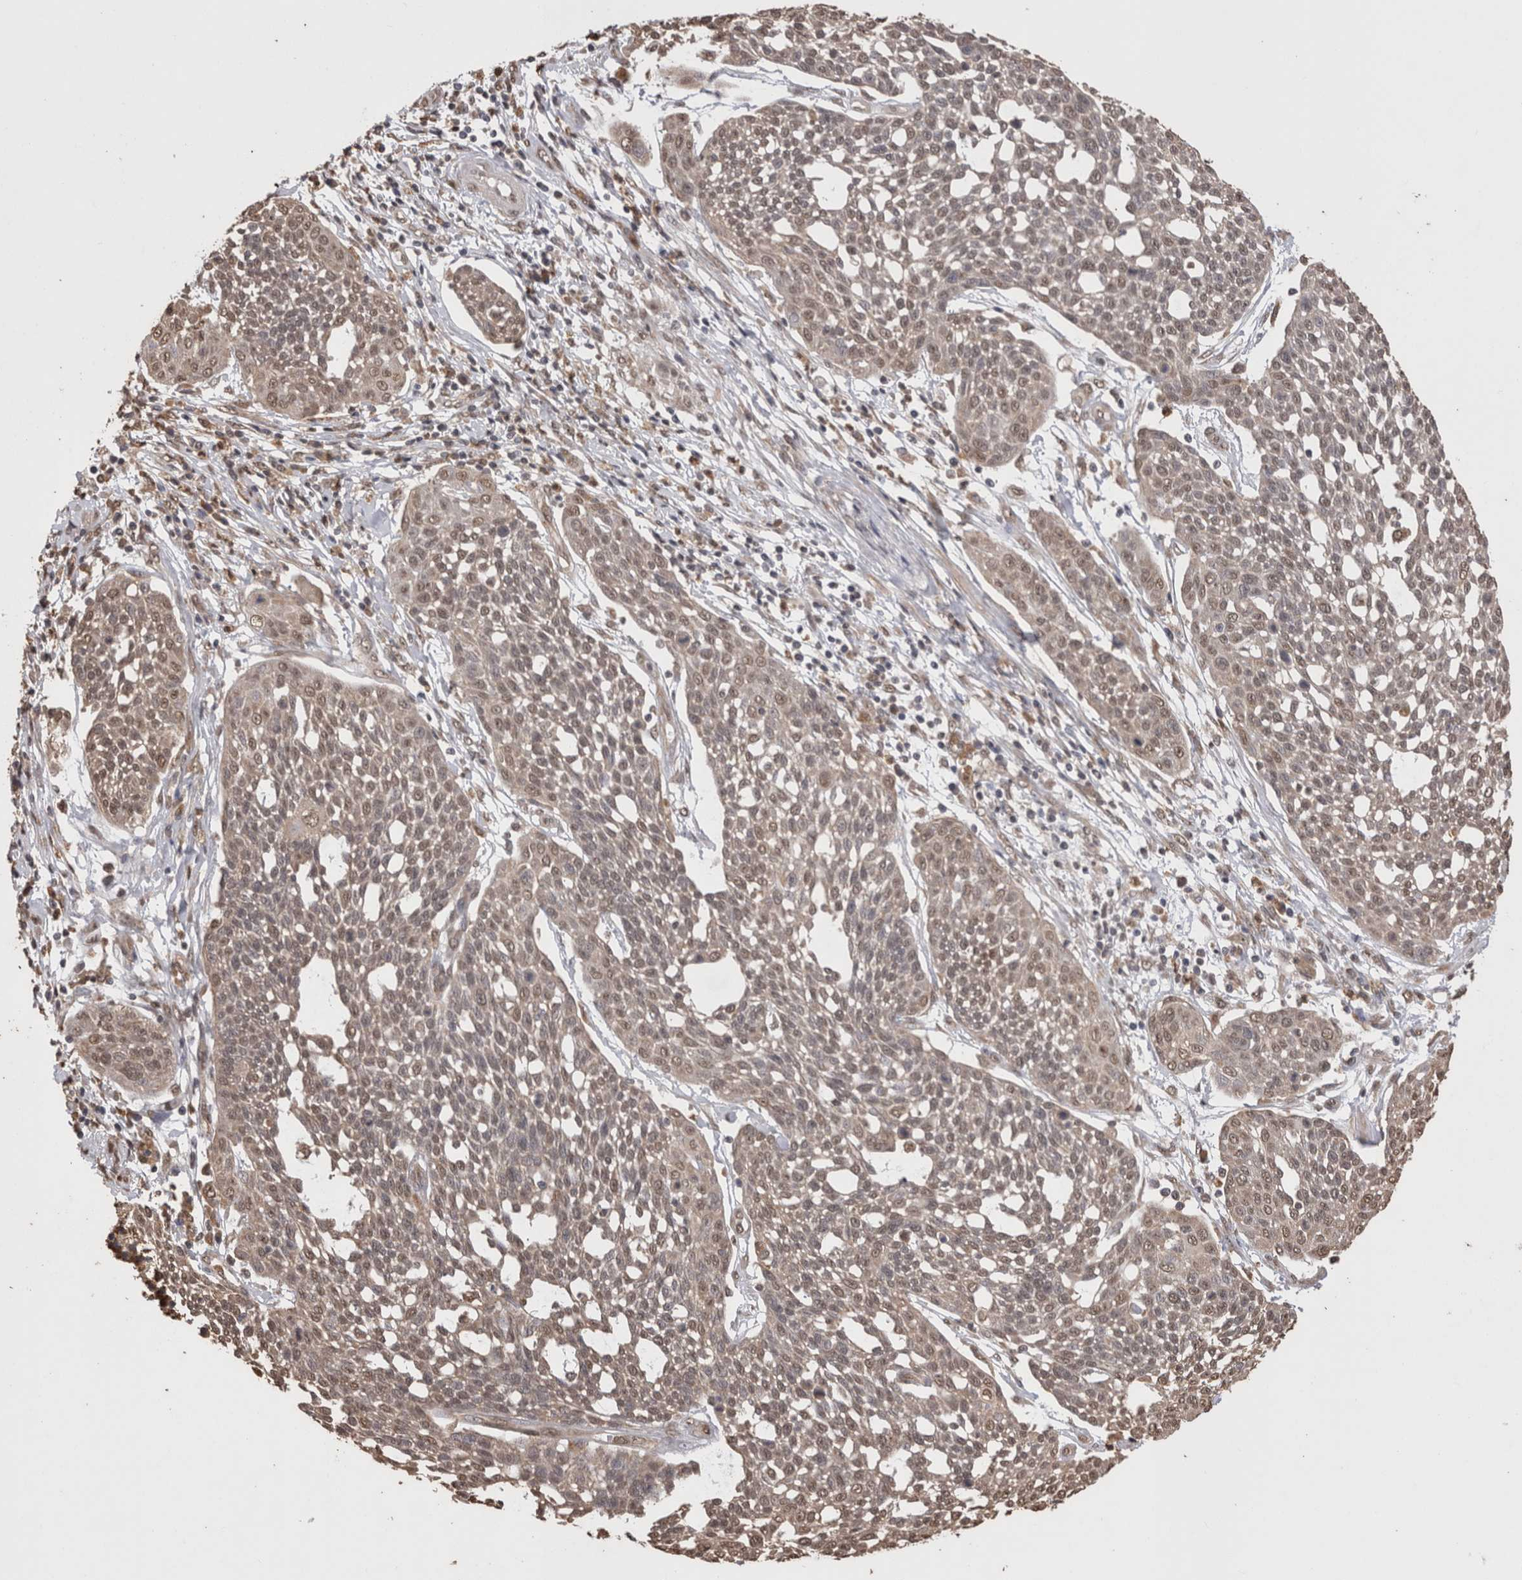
{"staining": {"intensity": "weak", "quantity": ">75%", "location": "cytoplasmic/membranous,nuclear"}, "tissue": "cervical cancer", "cell_type": "Tumor cells", "image_type": "cancer", "snomed": [{"axis": "morphology", "description": "Squamous cell carcinoma, NOS"}, {"axis": "topography", "description": "Cervix"}], "caption": "A micrograph showing weak cytoplasmic/membranous and nuclear positivity in approximately >75% of tumor cells in cervical squamous cell carcinoma, as visualized by brown immunohistochemical staining.", "gene": "GRK5", "patient": {"sex": "female", "age": 34}}